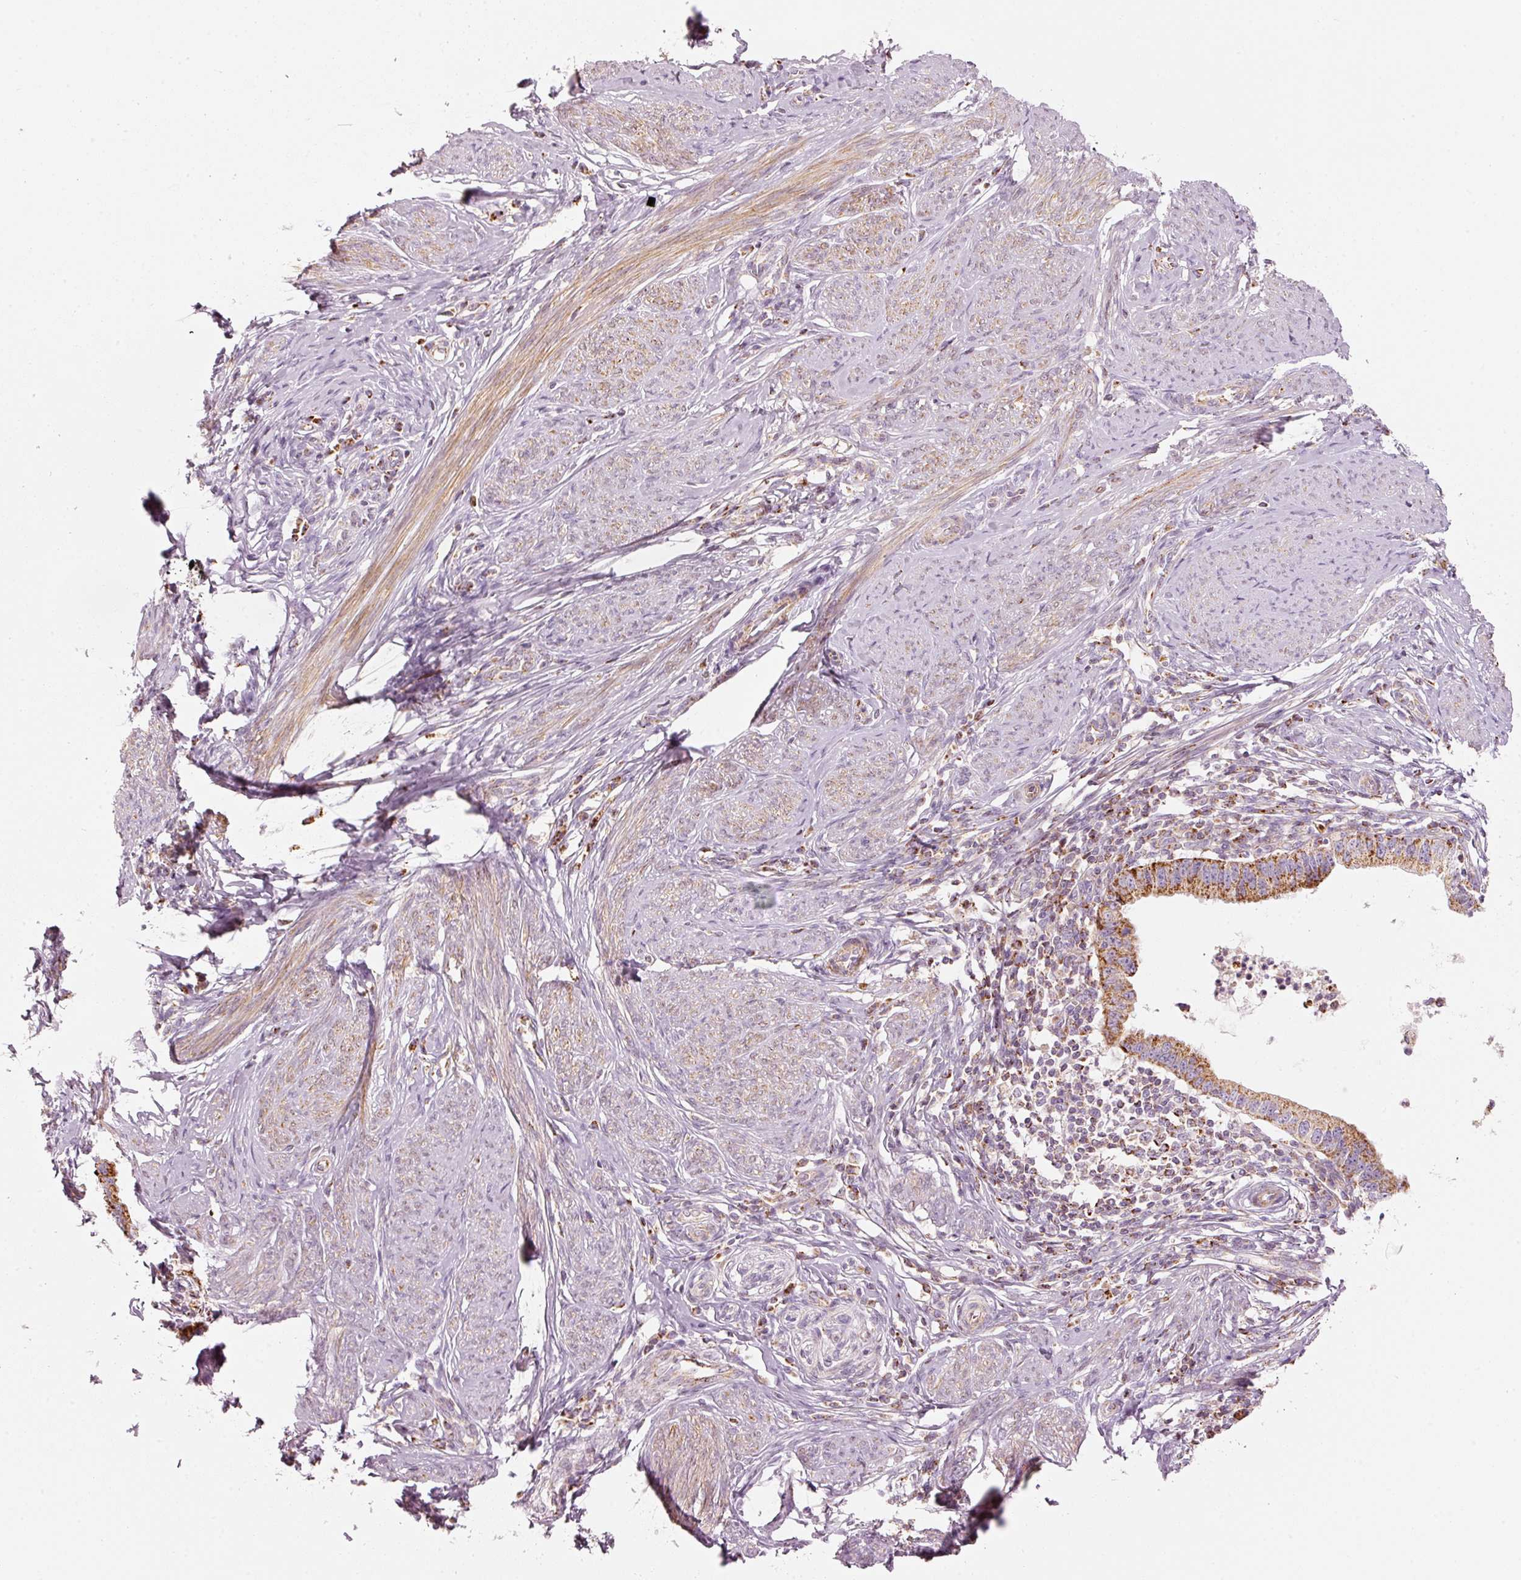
{"staining": {"intensity": "strong", "quantity": ">75%", "location": "cytoplasmic/membranous"}, "tissue": "cervical cancer", "cell_type": "Tumor cells", "image_type": "cancer", "snomed": [{"axis": "morphology", "description": "Adenocarcinoma, NOS"}, {"axis": "topography", "description": "Cervix"}], "caption": "A high amount of strong cytoplasmic/membranous expression is present in about >75% of tumor cells in cervical cancer tissue. Nuclei are stained in blue.", "gene": "C17orf98", "patient": {"sex": "female", "age": 36}}